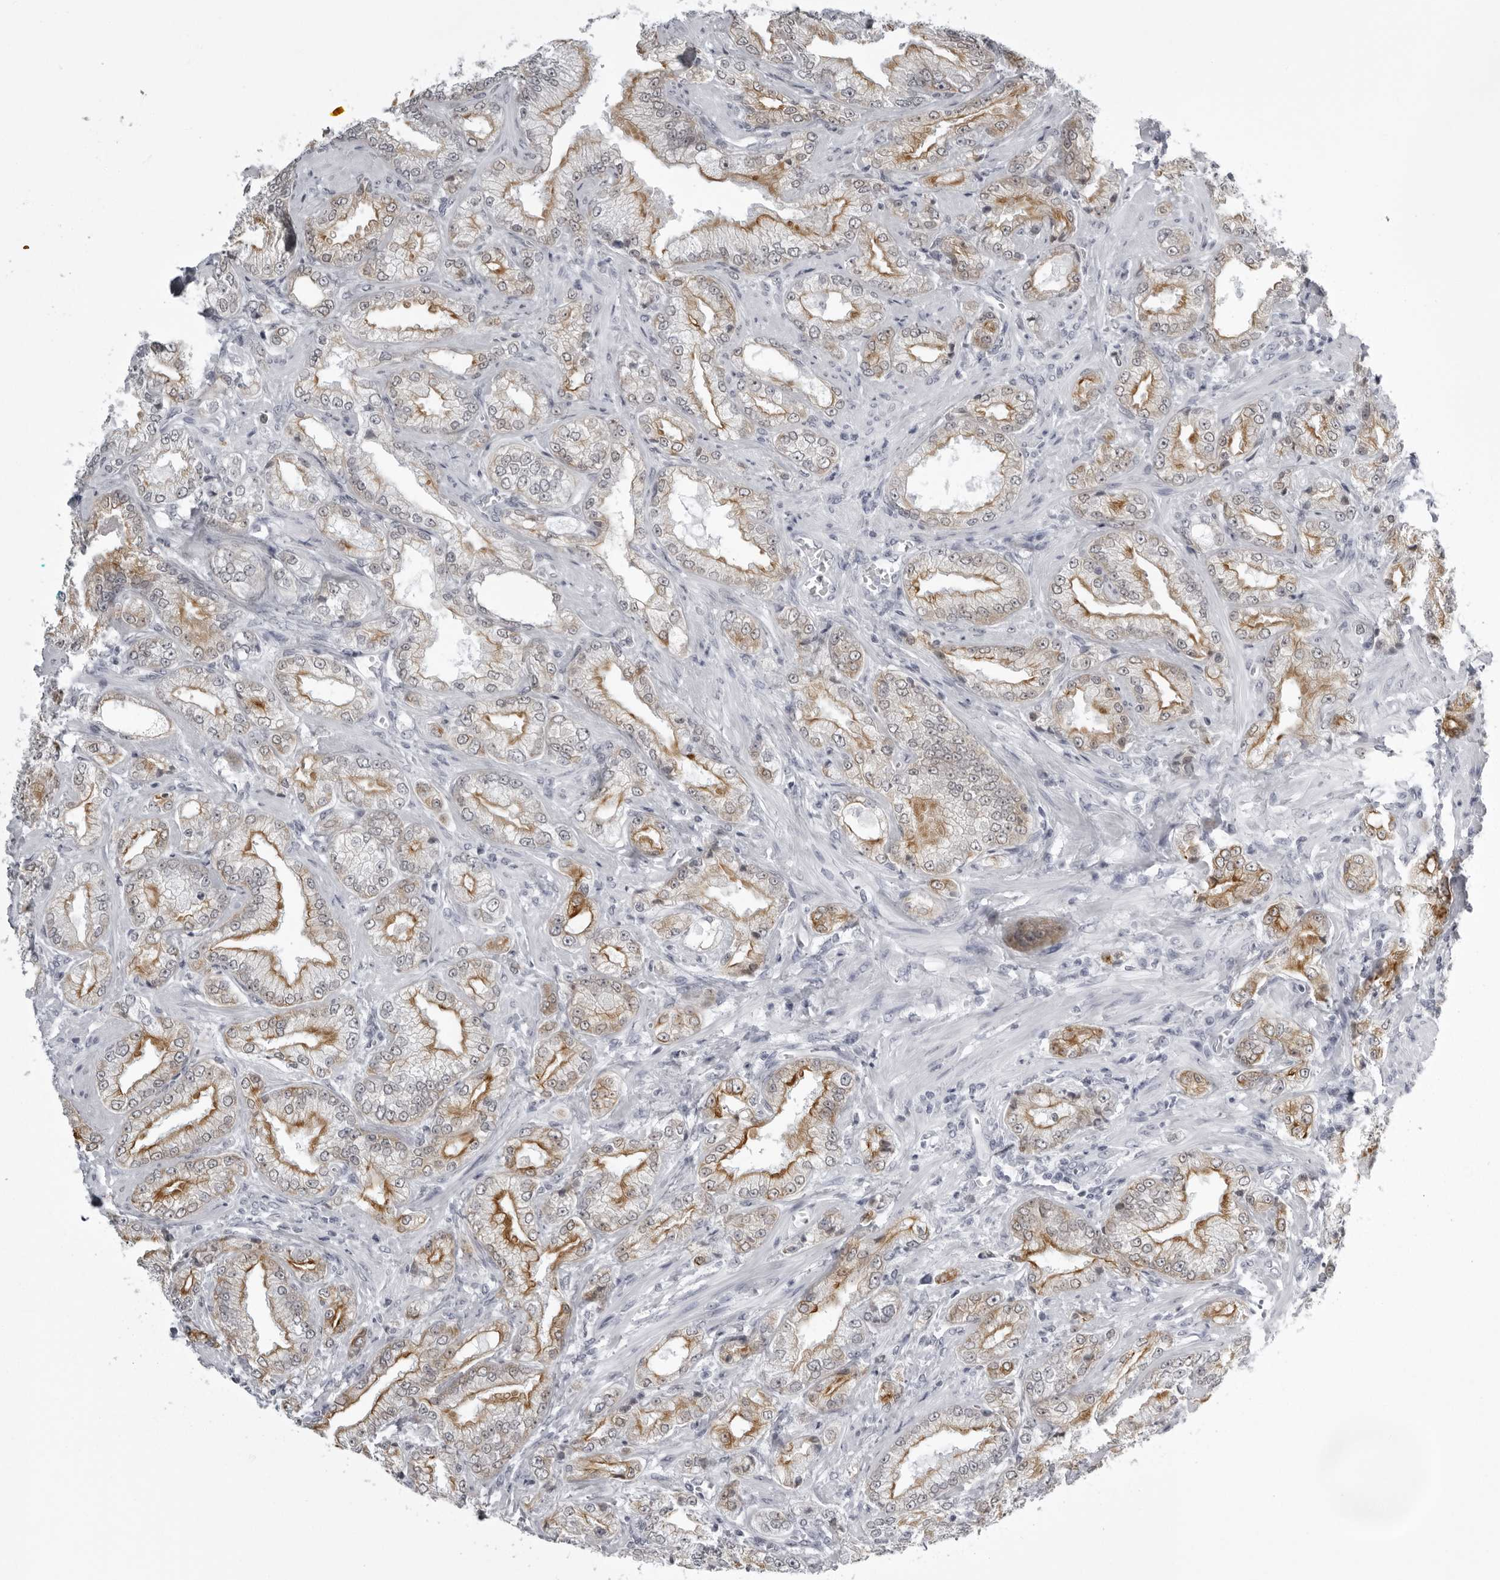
{"staining": {"intensity": "moderate", "quantity": ">75%", "location": "cytoplasmic/membranous"}, "tissue": "prostate cancer", "cell_type": "Tumor cells", "image_type": "cancer", "snomed": [{"axis": "morphology", "description": "Adenocarcinoma, Low grade"}, {"axis": "topography", "description": "Prostate"}], "caption": "Immunohistochemical staining of prostate low-grade adenocarcinoma exhibits moderate cytoplasmic/membranous protein positivity in approximately >75% of tumor cells.", "gene": "UROD", "patient": {"sex": "male", "age": 62}}